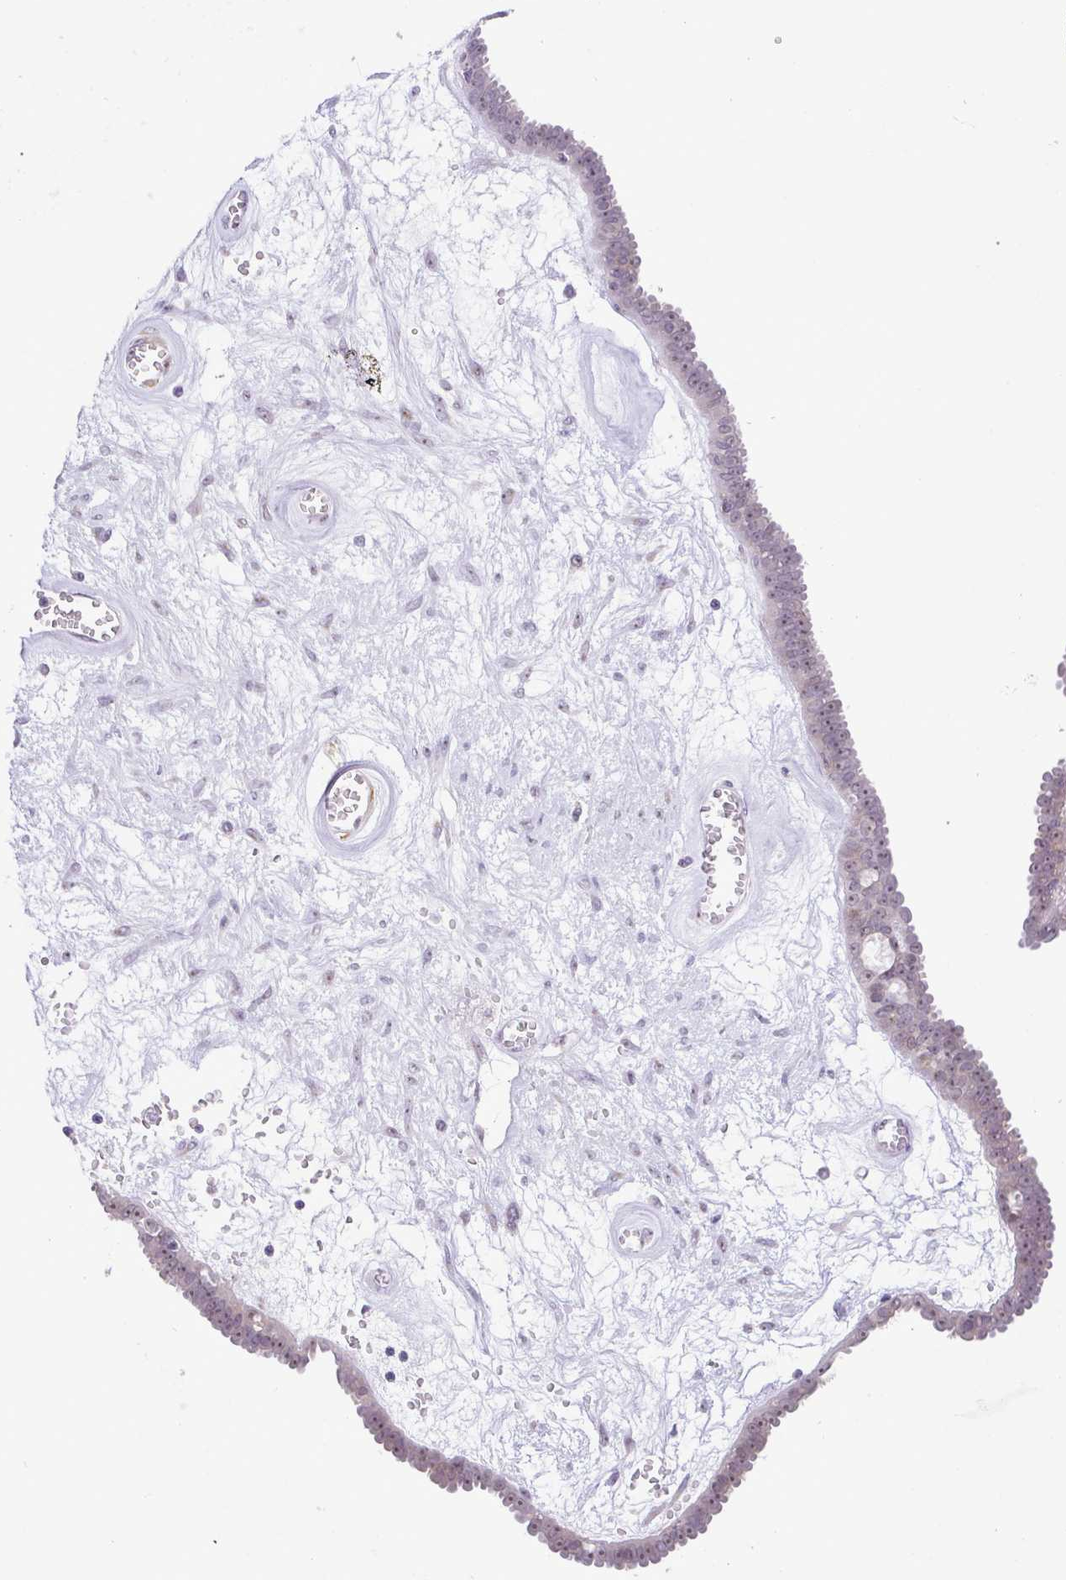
{"staining": {"intensity": "weak", "quantity": "25%-75%", "location": "nuclear"}, "tissue": "ovarian cancer", "cell_type": "Tumor cells", "image_type": "cancer", "snomed": [{"axis": "morphology", "description": "Cystadenocarcinoma, serous, NOS"}, {"axis": "topography", "description": "Ovary"}], "caption": "A high-resolution image shows IHC staining of serous cystadenocarcinoma (ovarian), which displays weak nuclear expression in about 25%-75% of tumor cells.", "gene": "RSL24D1", "patient": {"sex": "female", "age": 71}}